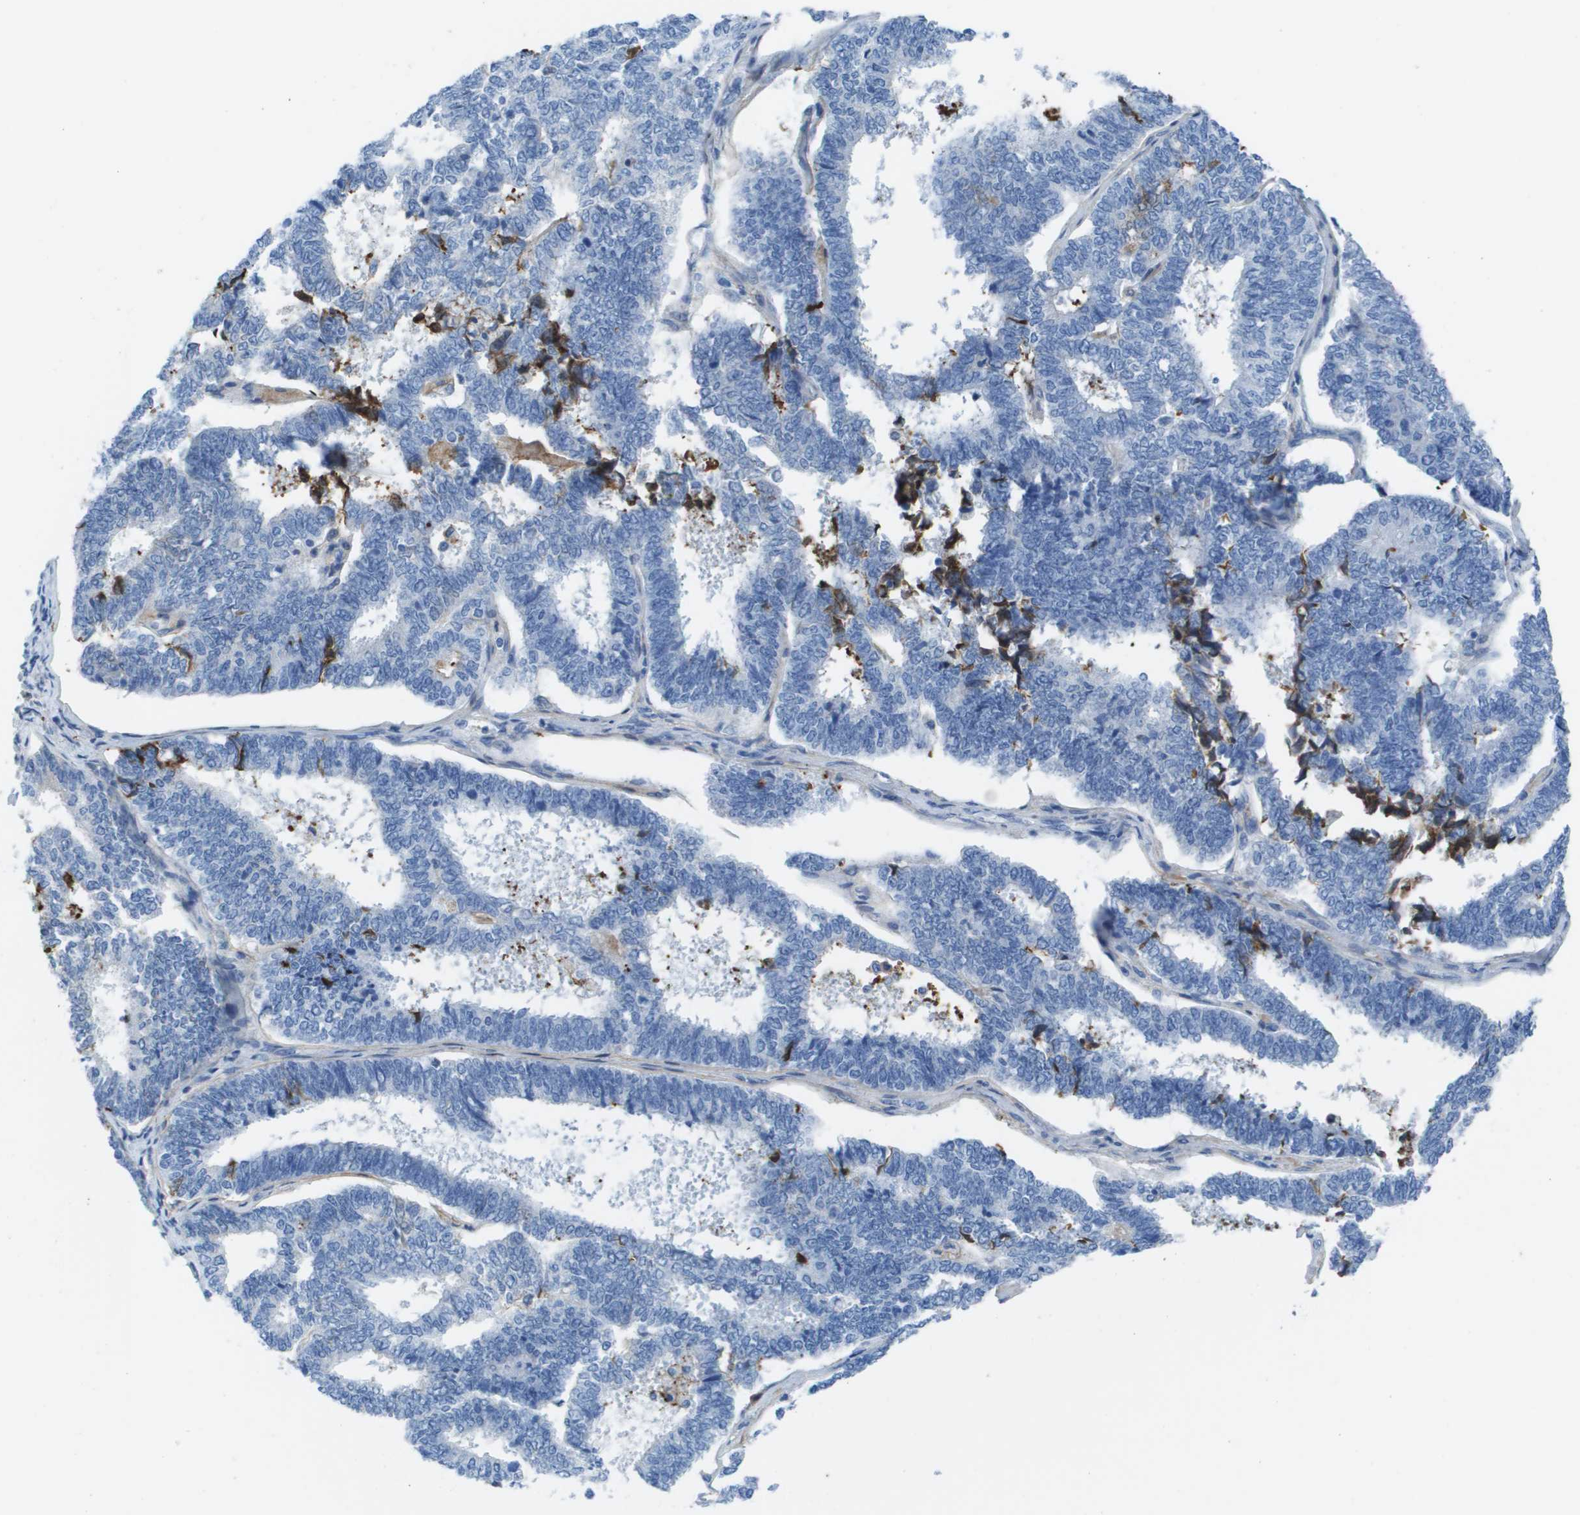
{"staining": {"intensity": "negative", "quantity": "none", "location": "none"}, "tissue": "endometrial cancer", "cell_type": "Tumor cells", "image_type": "cancer", "snomed": [{"axis": "morphology", "description": "Adenocarcinoma, NOS"}, {"axis": "topography", "description": "Endometrium"}], "caption": "Immunohistochemistry (IHC) image of neoplastic tissue: endometrial cancer stained with DAB (3,3'-diaminobenzidine) displays no significant protein expression in tumor cells.", "gene": "VTN", "patient": {"sex": "female", "age": 70}}